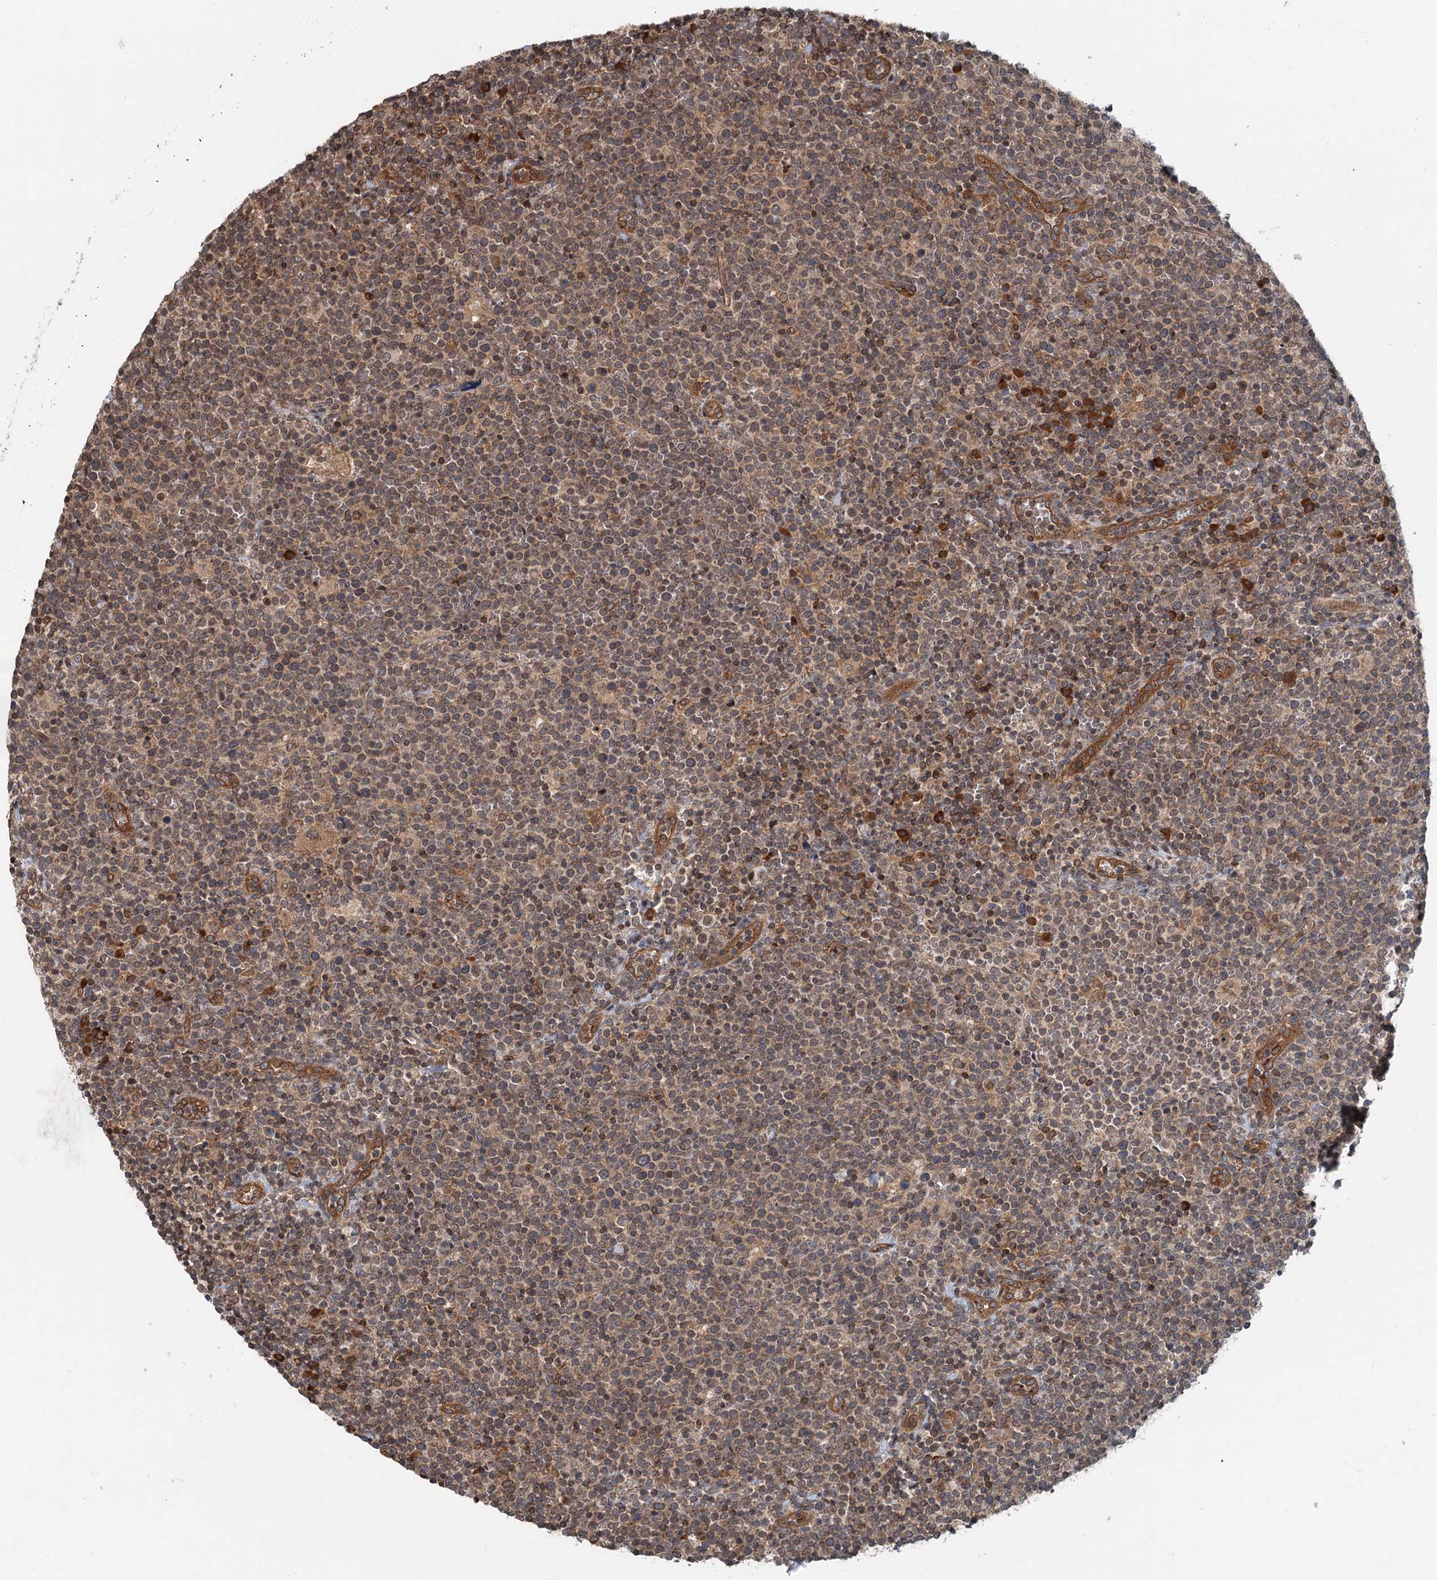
{"staining": {"intensity": "weak", "quantity": ">75%", "location": "cytoplasmic/membranous"}, "tissue": "lymphoma", "cell_type": "Tumor cells", "image_type": "cancer", "snomed": [{"axis": "morphology", "description": "Malignant lymphoma, non-Hodgkin's type, High grade"}, {"axis": "topography", "description": "Lymph node"}], "caption": "IHC micrograph of human lymphoma stained for a protein (brown), which demonstrates low levels of weak cytoplasmic/membranous staining in about >75% of tumor cells.", "gene": "ZNF527", "patient": {"sex": "male", "age": 61}}